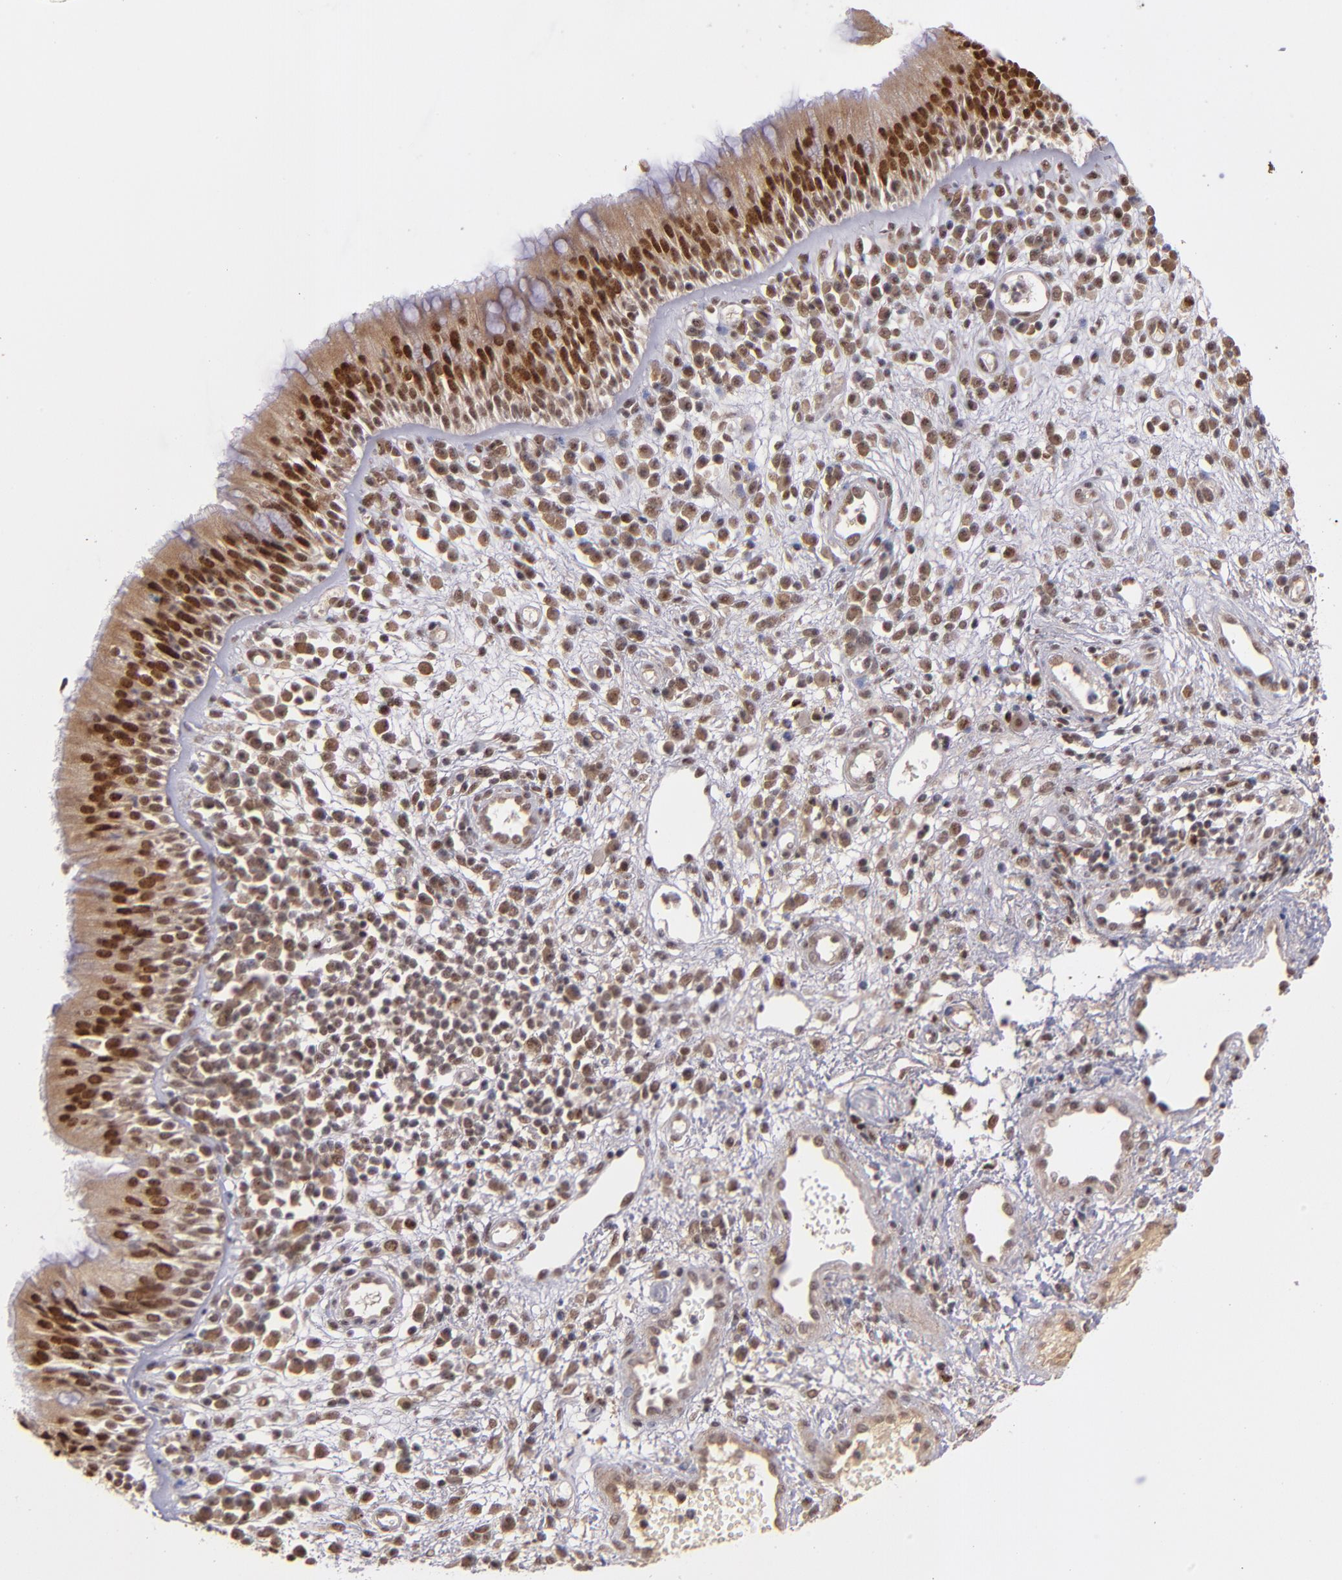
{"staining": {"intensity": "strong", "quantity": ">75%", "location": "cytoplasmic/membranous,nuclear"}, "tissue": "nasopharynx", "cell_type": "Respiratory epithelial cells", "image_type": "normal", "snomed": [{"axis": "morphology", "description": "Normal tissue, NOS"}, {"axis": "morphology", "description": "Inflammation, NOS"}, {"axis": "morphology", "description": "Malignant melanoma, Metastatic site"}, {"axis": "topography", "description": "Nasopharynx"}], "caption": "Immunohistochemistry (IHC) staining of normal nasopharynx, which demonstrates high levels of strong cytoplasmic/membranous,nuclear expression in approximately >75% of respiratory epithelial cells indicating strong cytoplasmic/membranous,nuclear protein staining. The staining was performed using DAB (3,3'-diaminobenzidine) (brown) for protein detection and nuclei were counterstained in hematoxylin (blue).", "gene": "ABHD12B", "patient": {"sex": "female", "age": 55}}